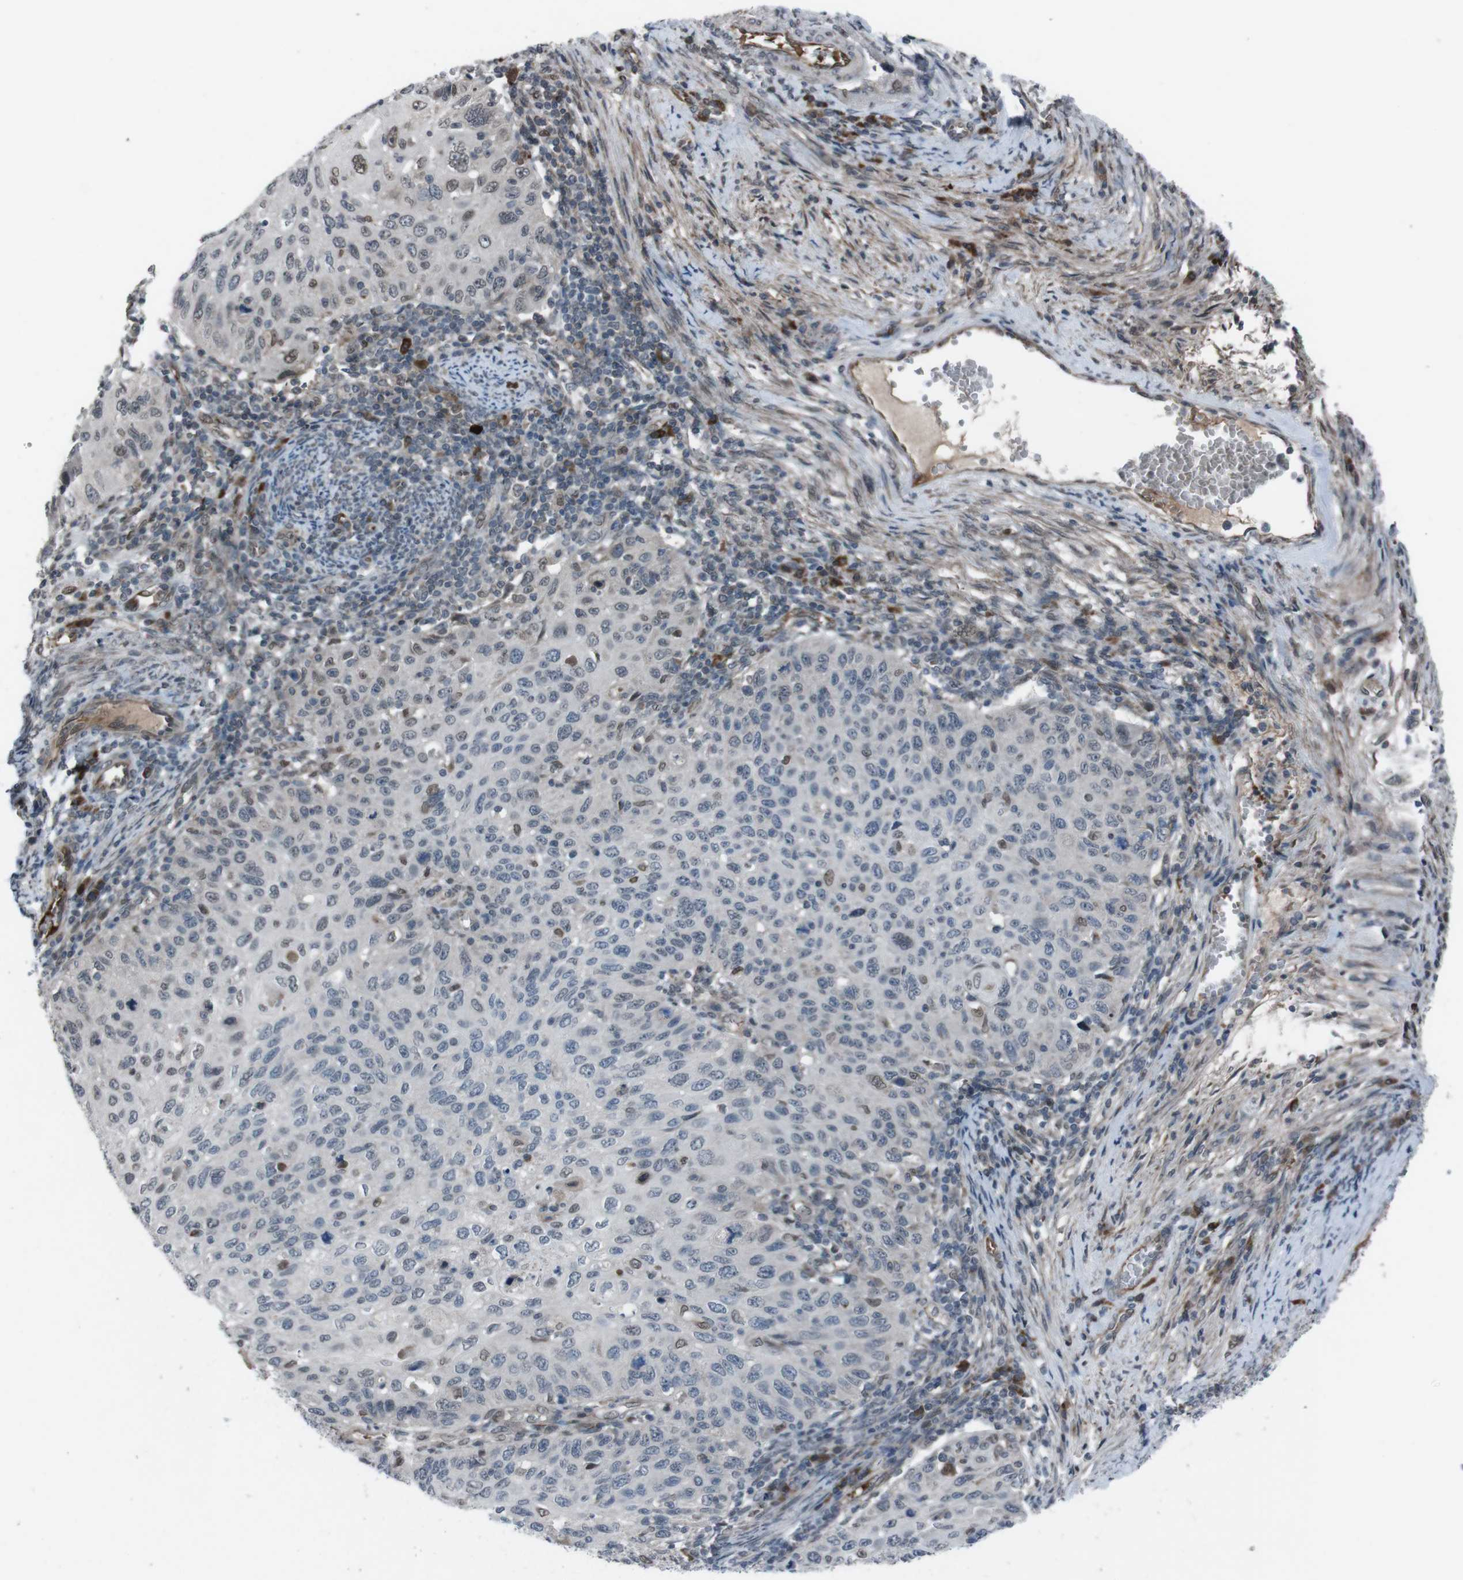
{"staining": {"intensity": "weak", "quantity": "<25%", "location": "nuclear"}, "tissue": "cervical cancer", "cell_type": "Tumor cells", "image_type": "cancer", "snomed": [{"axis": "morphology", "description": "Squamous cell carcinoma, NOS"}, {"axis": "topography", "description": "Cervix"}], "caption": "Tumor cells are negative for protein expression in human squamous cell carcinoma (cervical).", "gene": "SS18L1", "patient": {"sex": "female", "age": 70}}